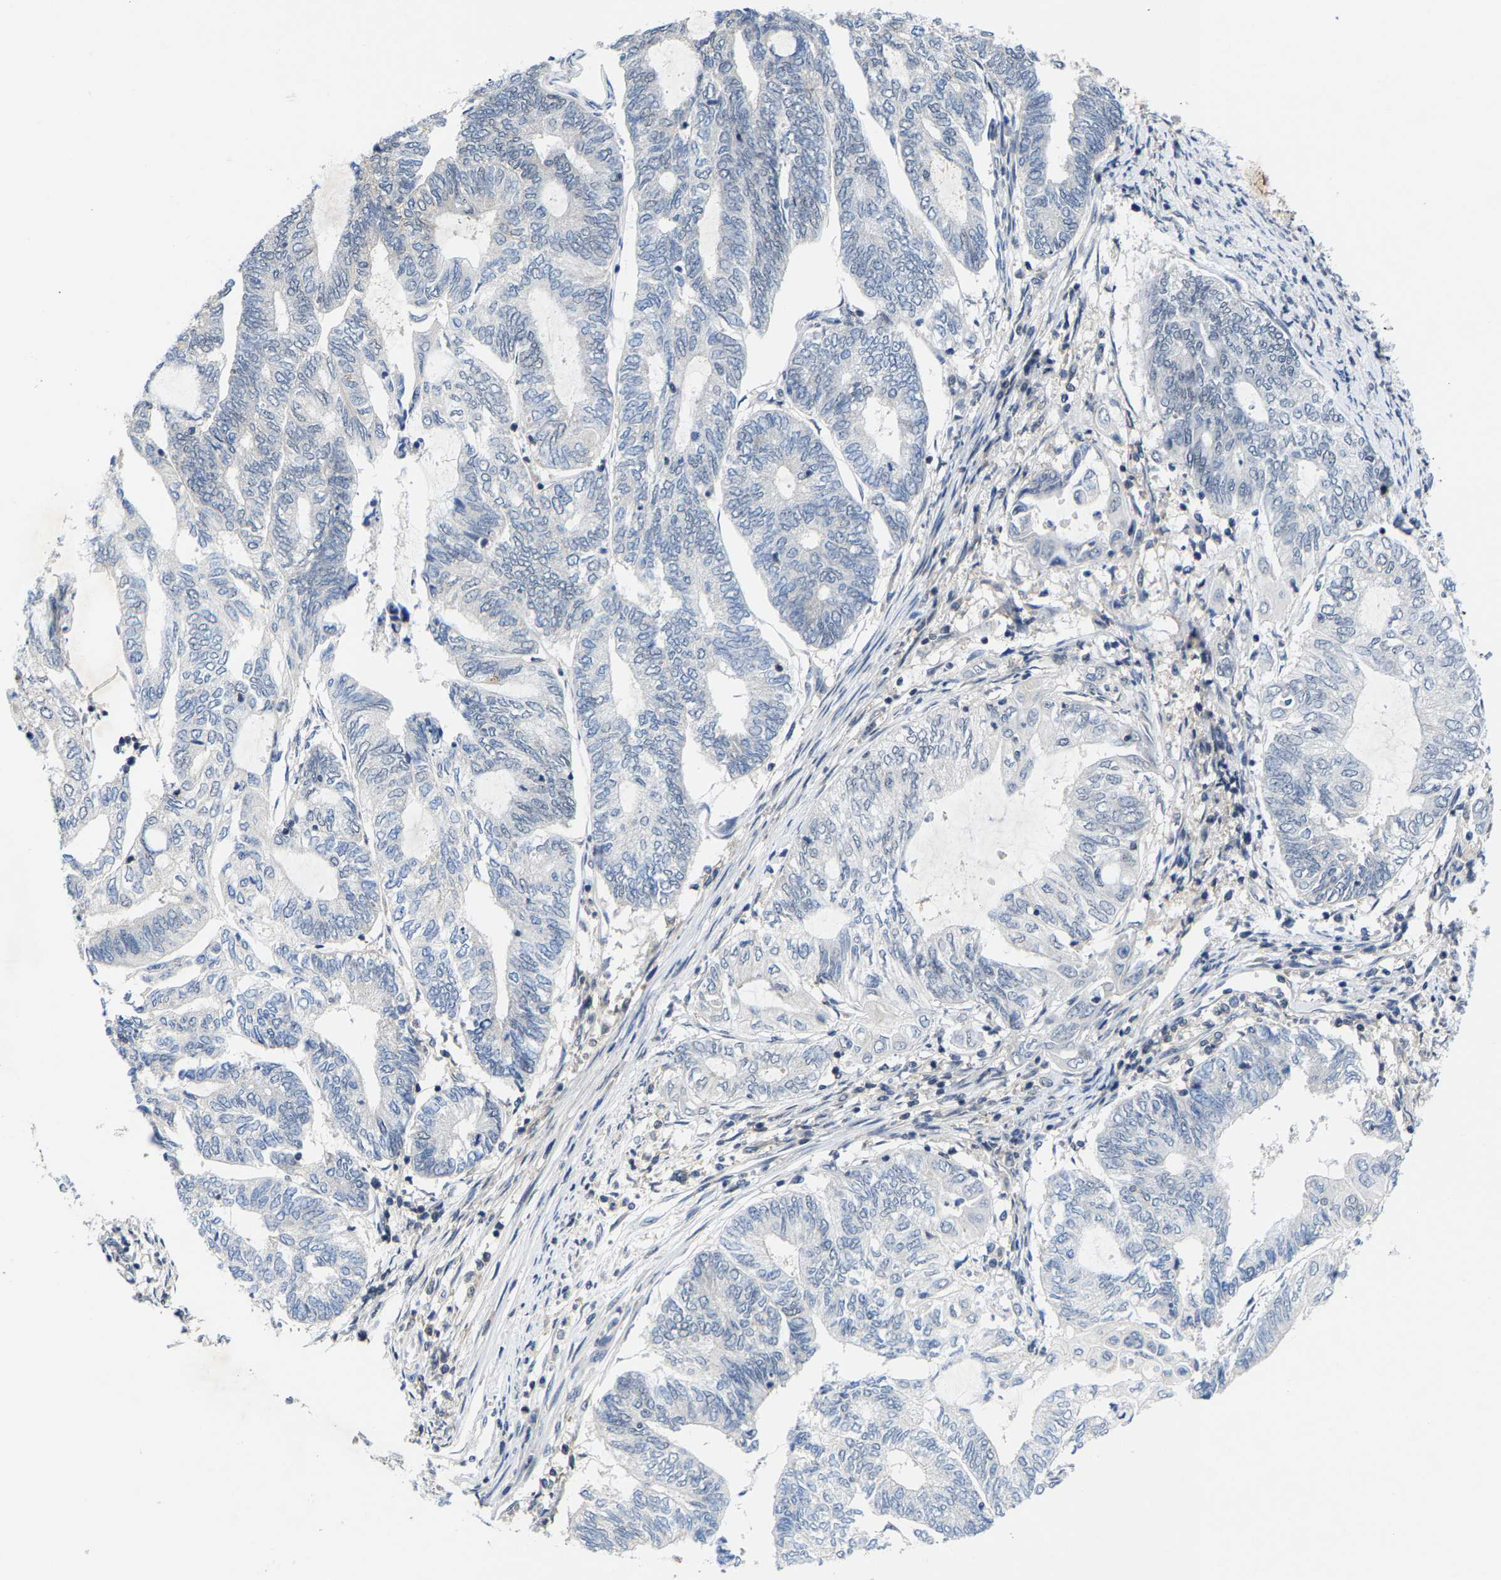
{"staining": {"intensity": "negative", "quantity": "none", "location": "none"}, "tissue": "endometrial cancer", "cell_type": "Tumor cells", "image_type": "cancer", "snomed": [{"axis": "morphology", "description": "Adenocarcinoma, NOS"}, {"axis": "topography", "description": "Uterus"}, {"axis": "topography", "description": "Endometrium"}], "caption": "Tumor cells are negative for brown protein staining in endometrial adenocarcinoma. (Stains: DAB (3,3'-diaminobenzidine) IHC with hematoxylin counter stain, Microscopy: brightfield microscopy at high magnification).", "gene": "FGD3", "patient": {"sex": "female", "age": 70}}